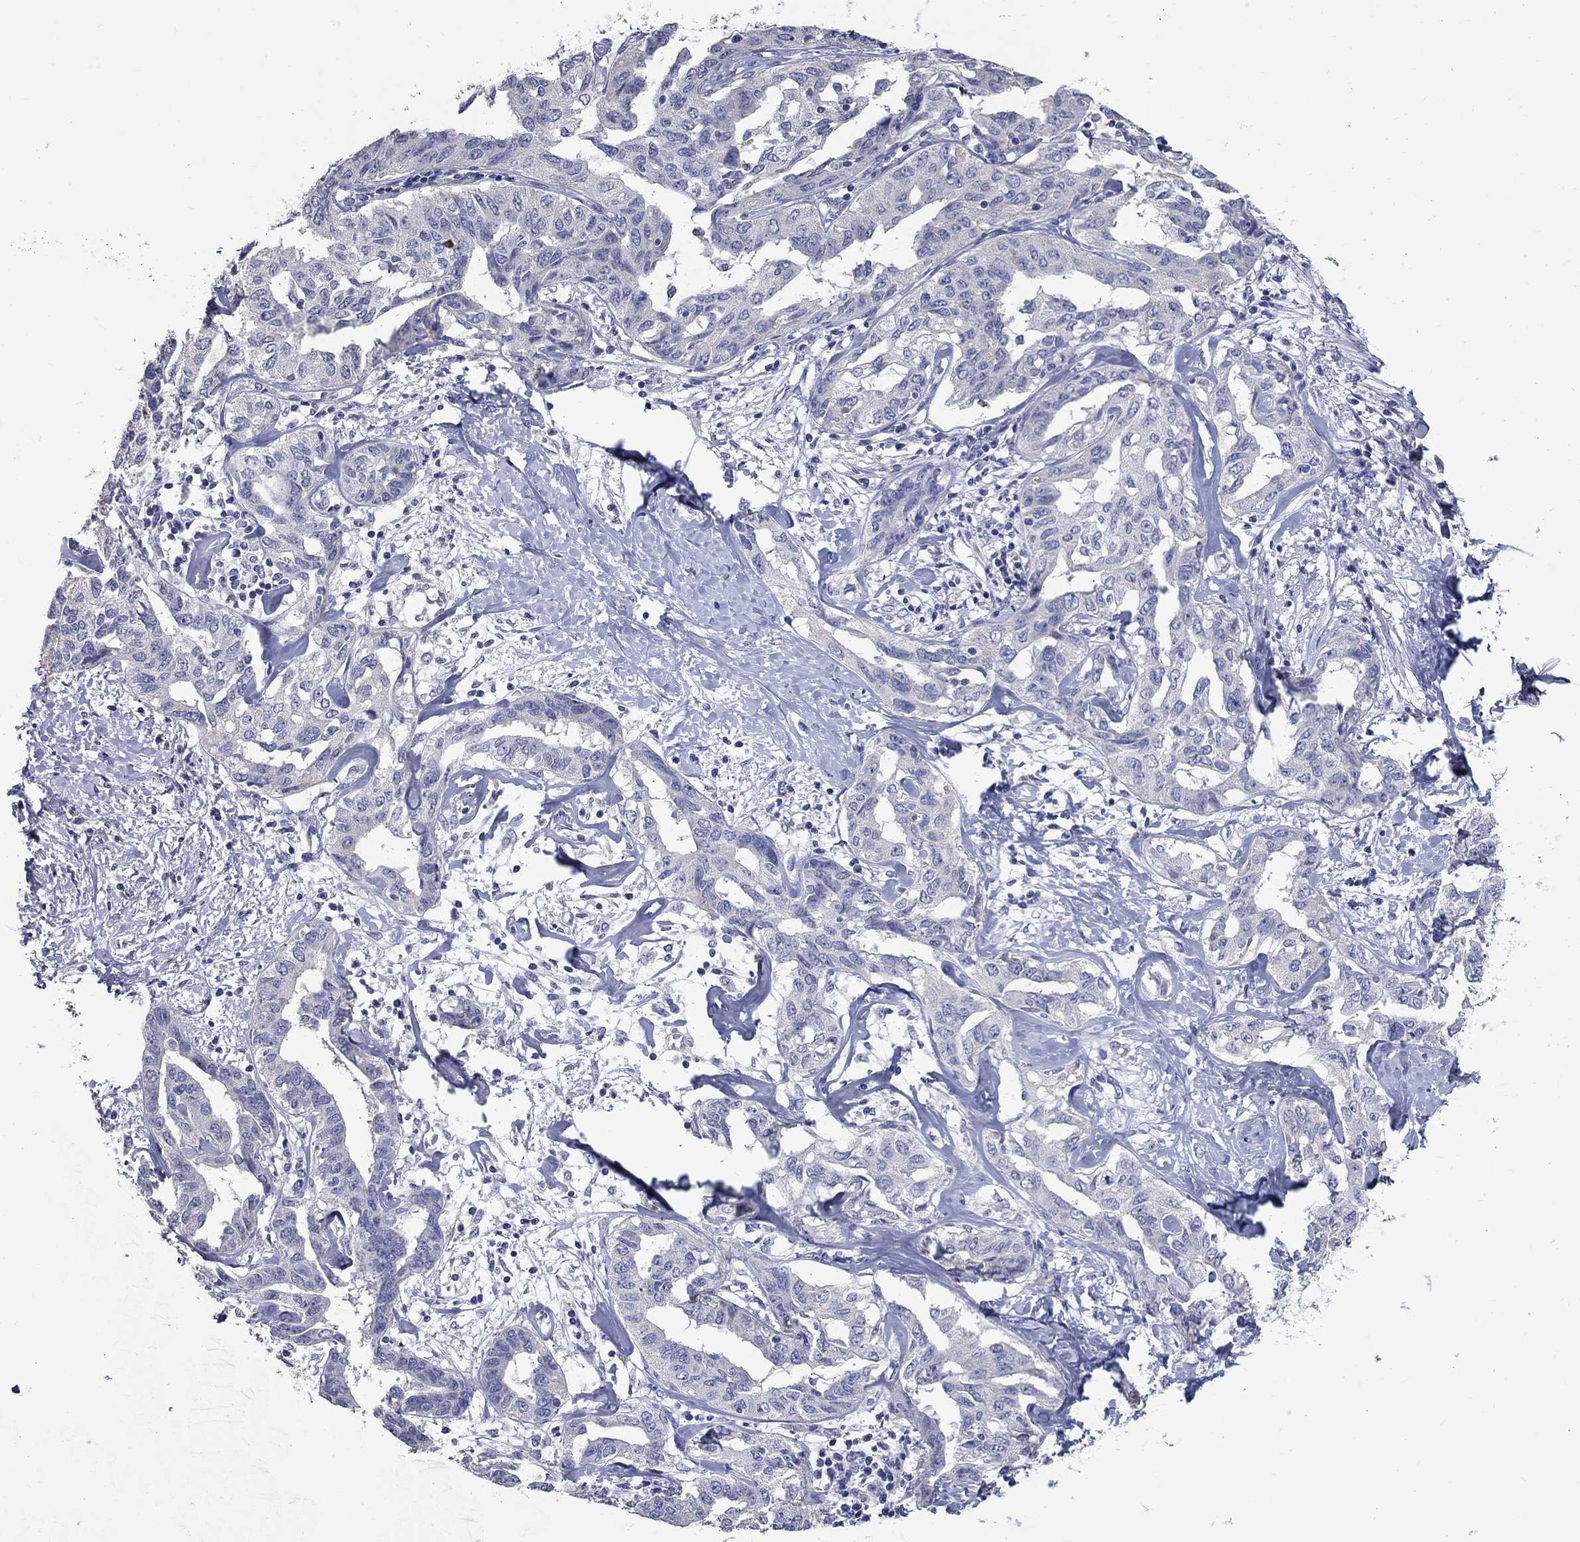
{"staining": {"intensity": "negative", "quantity": "none", "location": "none"}, "tissue": "liver cancer", "cell_type": "Tumor cells", "image_type": "cancer", "snomed": [{"axis": "morphology", "description": "Cholangiocarcinoma"}, {"axis": "topography", "description": "Liver"}], "caption": "Immunohistochemistry (IHC) micrograph of human liver cholangiocarcinoma stained for a protein (brown), which demonstrates no staining in tumor cells.", "gene": "ANXA10", "patient": {"sex": "male", "age": 59}}